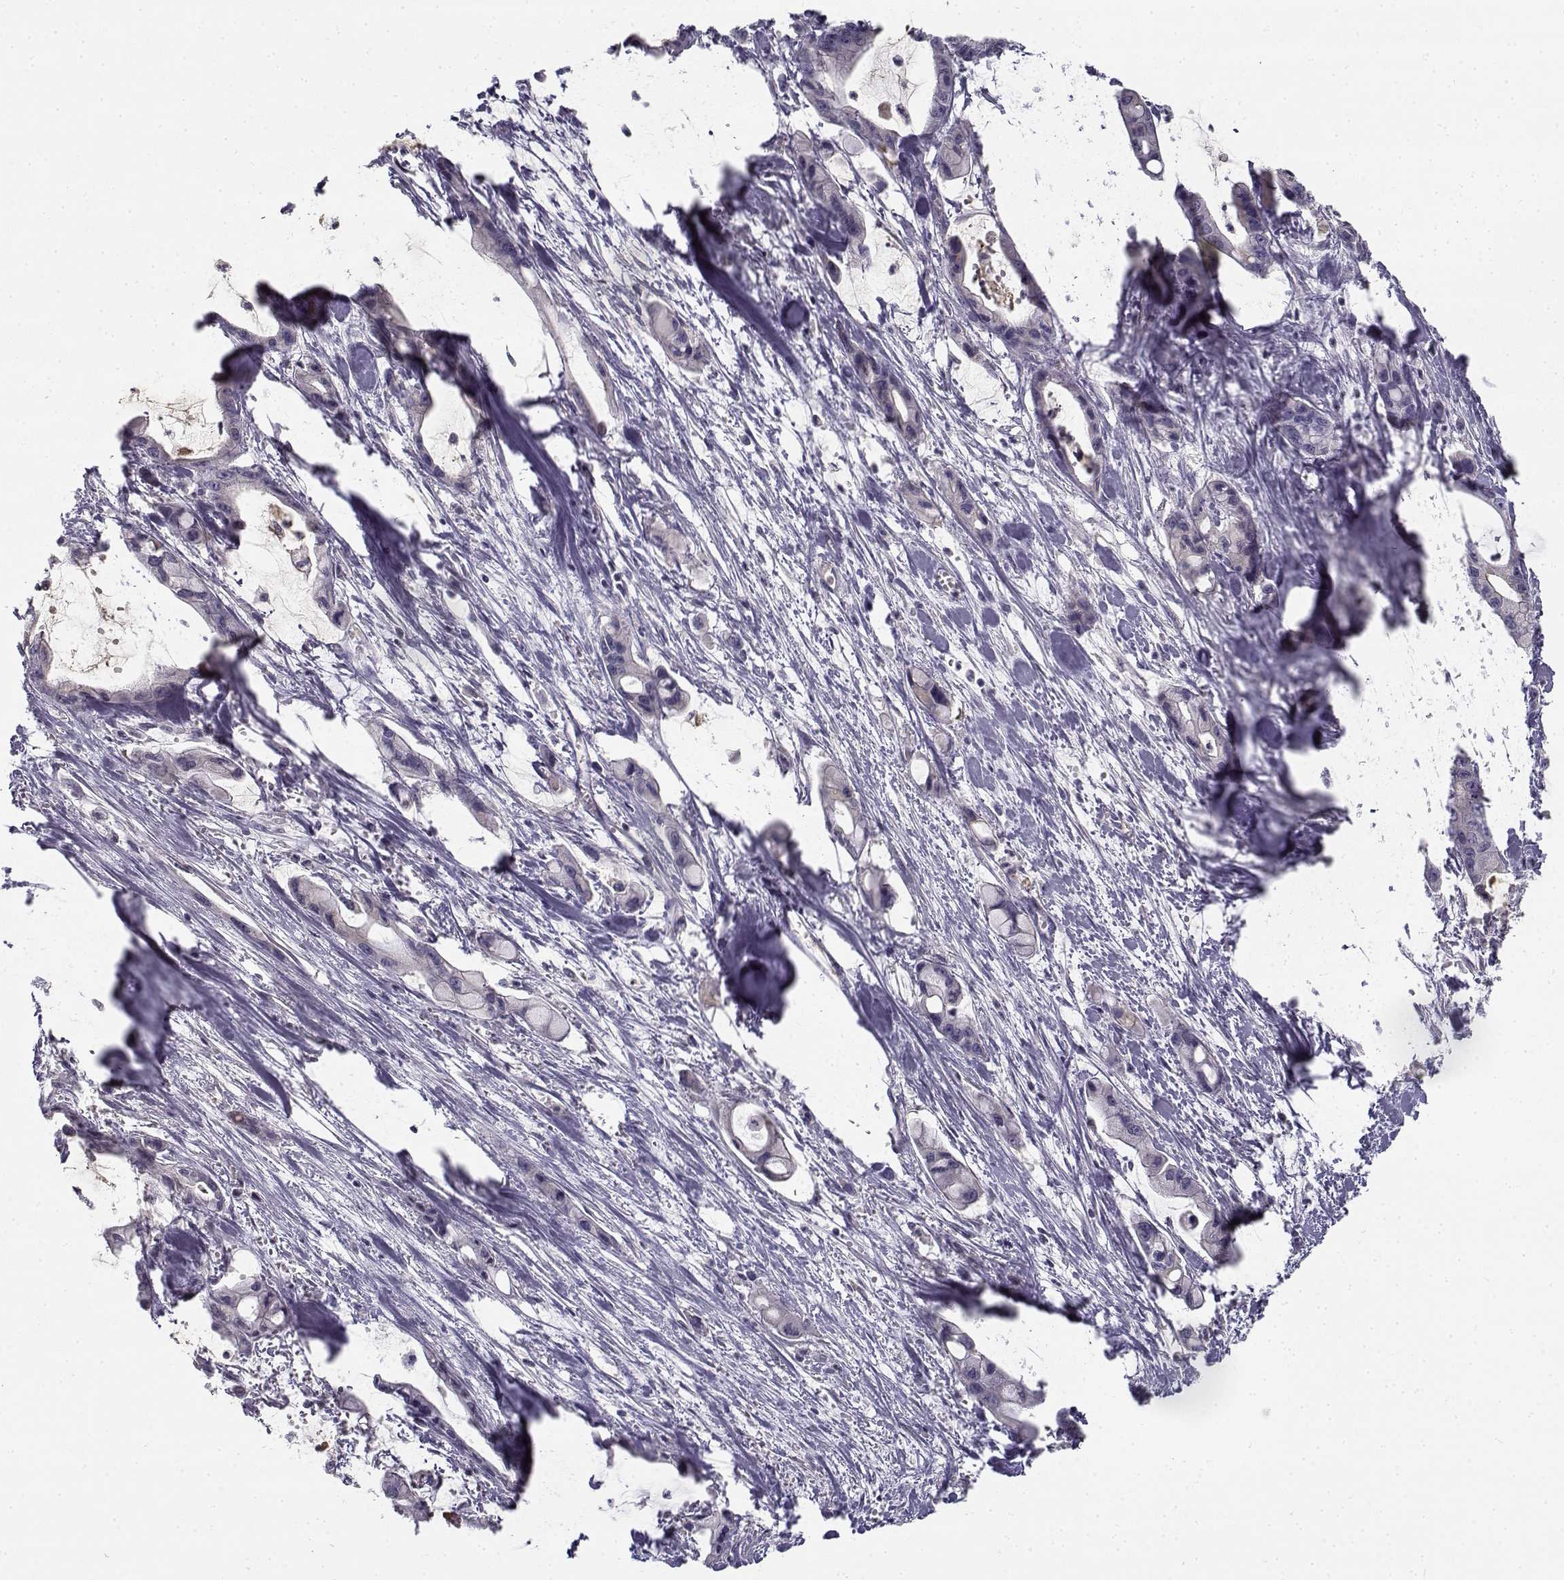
{"staining": {"intensity": "negative", "quantity": "none", "location": "none"}, "tissue": "pancreatic cancer", "cell_type": "Tumor cells", "image_type": "cancer", "snomed": [{"axis": "morphology", "description": "Adenocarcinoma, NOS"}, {"axis": "topography", "description": "Pancreas"}], "caption": "Pancreatic cancer was stained to show a protein in brown. There is no significant expression in tumor cells.", "gene": "CREB3L3", "patient": {"sex": "male", "age": 48}}